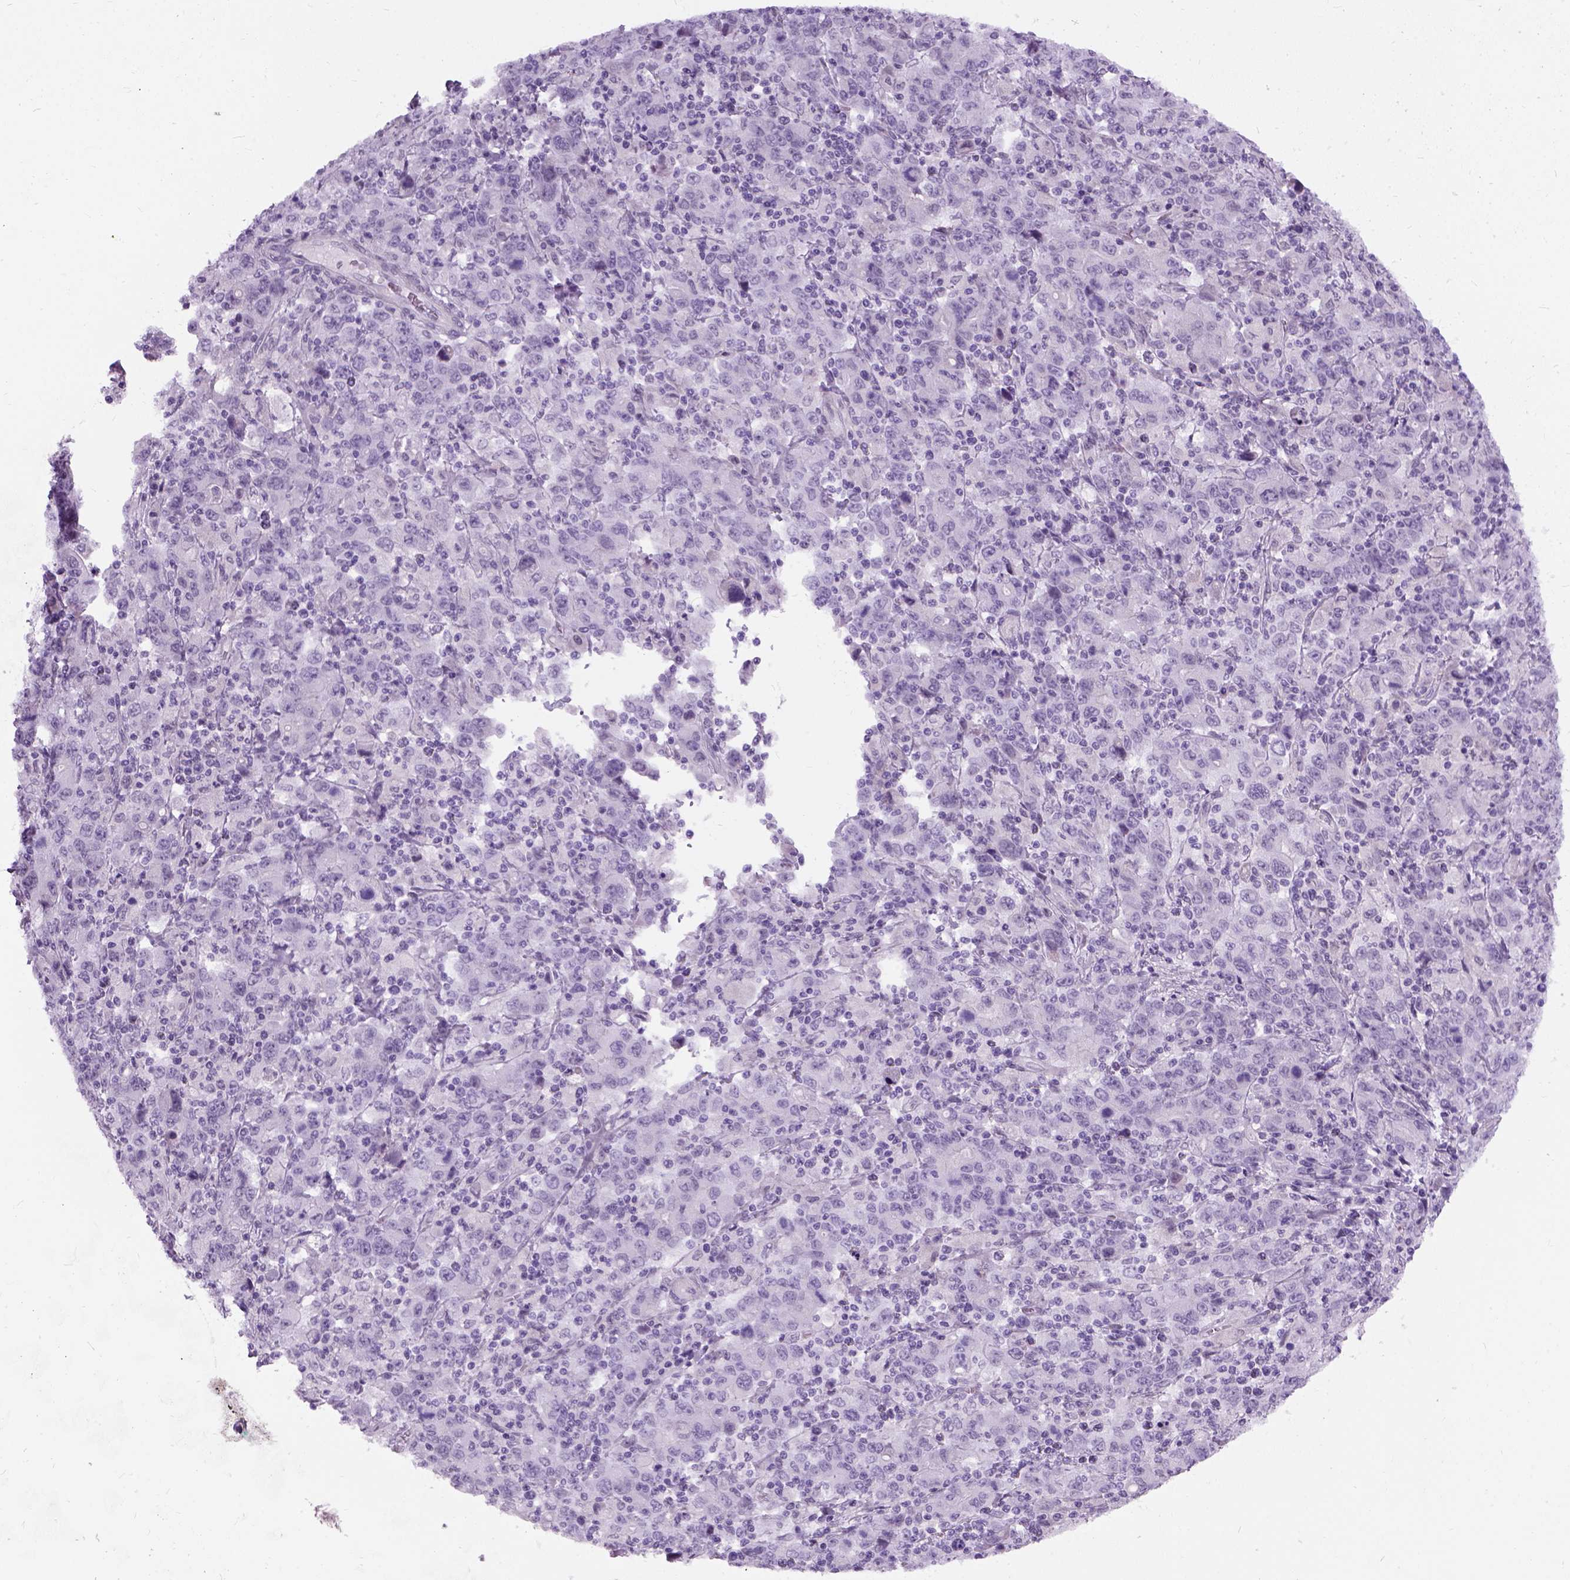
{"staining": {"intensity": "negative", "quantity": "none", "location": "none"}, "tissue": "stomach cancer", "cell_type": "Tumor cells", "image_type": "cancer", "snomed": [{"axis": "morphology", "description": "Adenocarcinoma, NOS"}, {"axis": "topography", "description": "Stomach, upper"}], "caption": "The IHC micrograph has no significant expression in tumor cells of adenocarcinoma (stomach) tissue. (Brightfield microscopy of DAB (3,3'-diaminobenzidine) immunohistochemistry (IHC) at high magnification).", "gene": "AXDND1", "patient": {"sex": "male", "age": 69}}